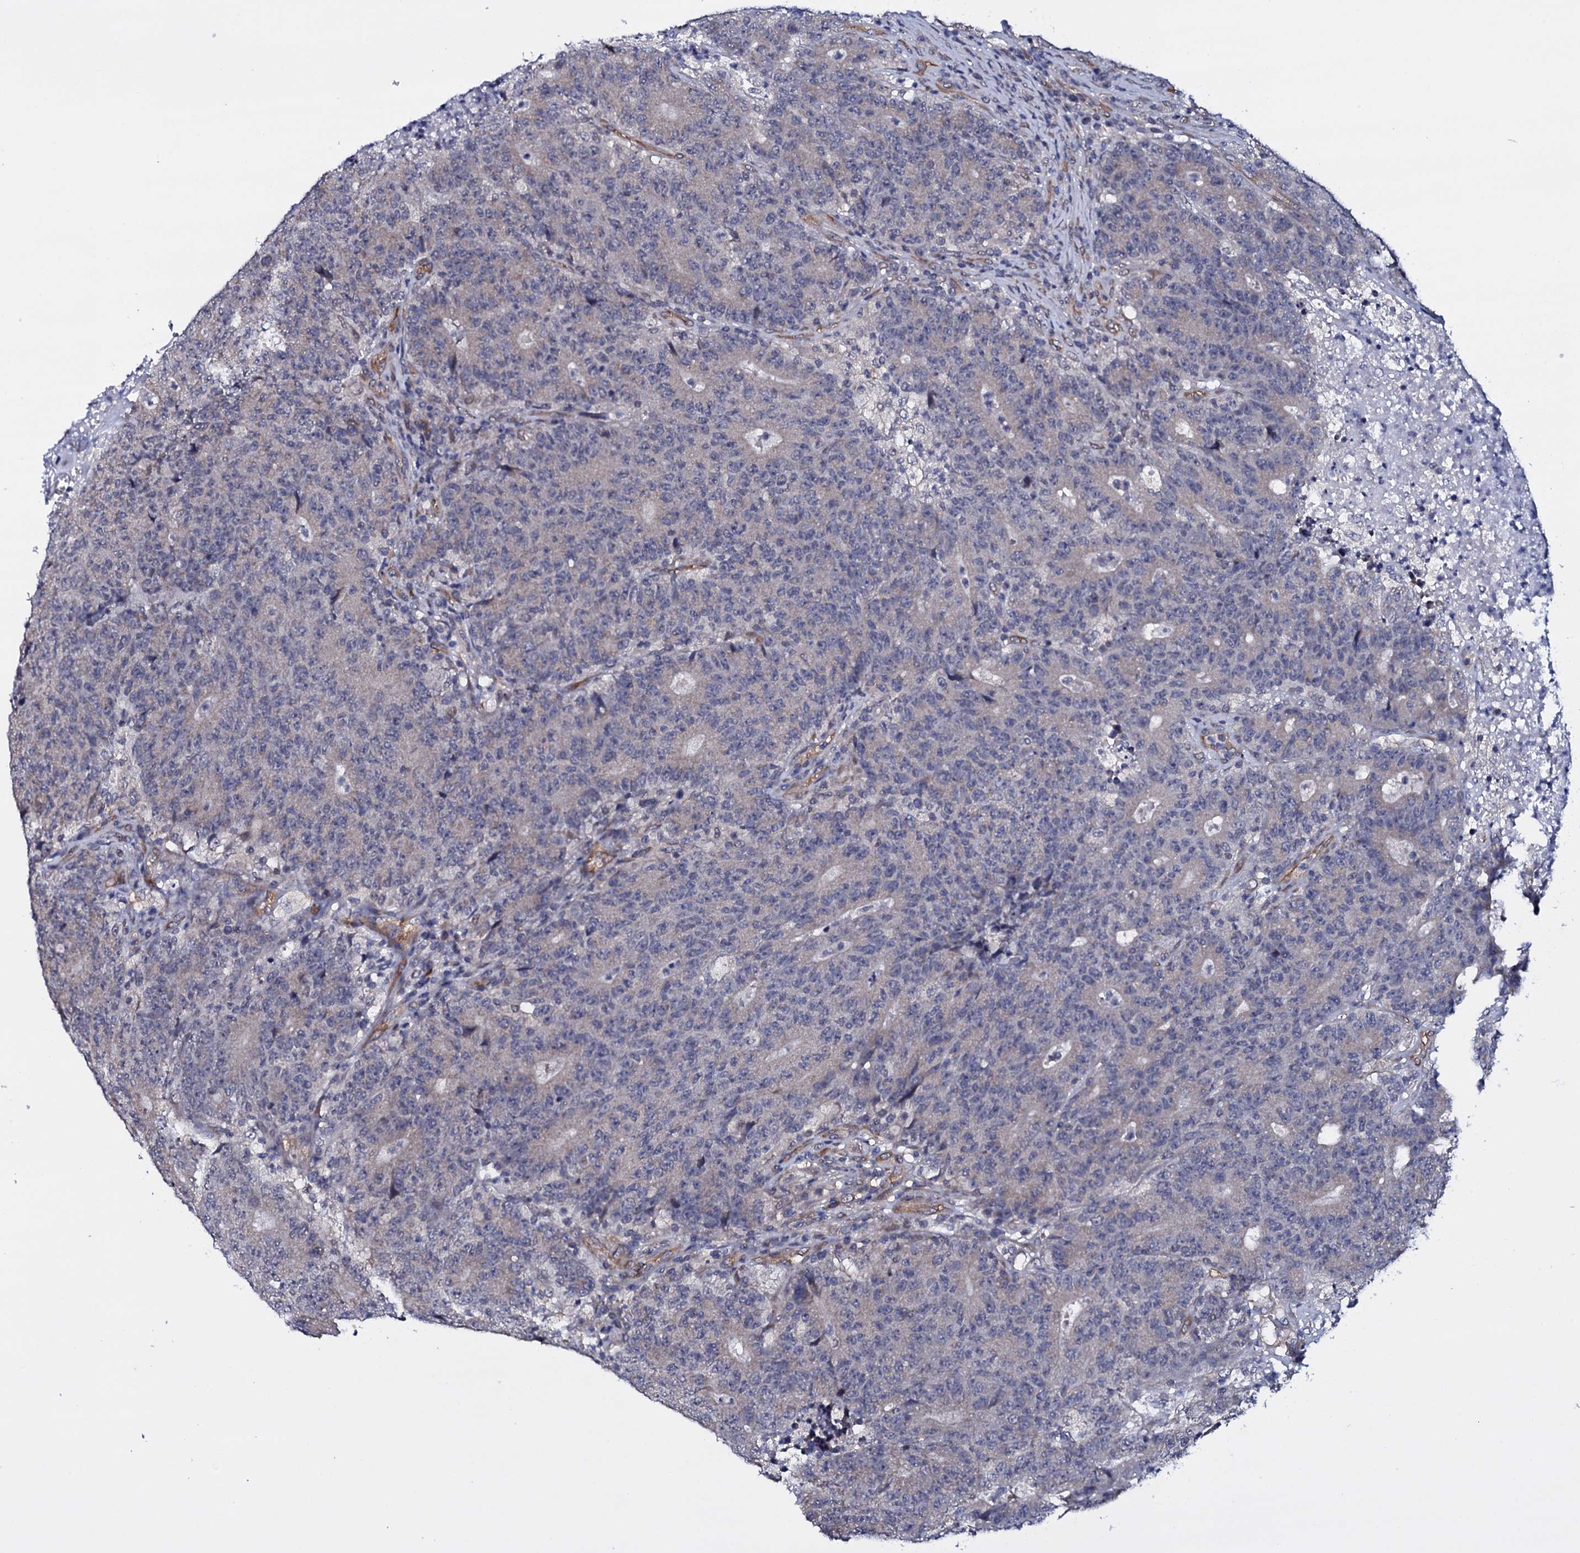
{"staining": {"intensity": "negative", "quantity": "none", "location": "none"}, "tissue": "colorectal cancer", "cell_type": "Tumor cells", "image_type": "cancer", "snomed": [{"axis": "morphology", "description": "Adenocarcinoma, NOS"}, {"axis": "topography", "description": "Colon"}], "caption": "Histopathology image shows no protein staining in tumor cells of colorectal cancer (adenocarcinoma) tissue.", "gene": "GAREM1", "patient": {"sex": "female", "age": 75}}